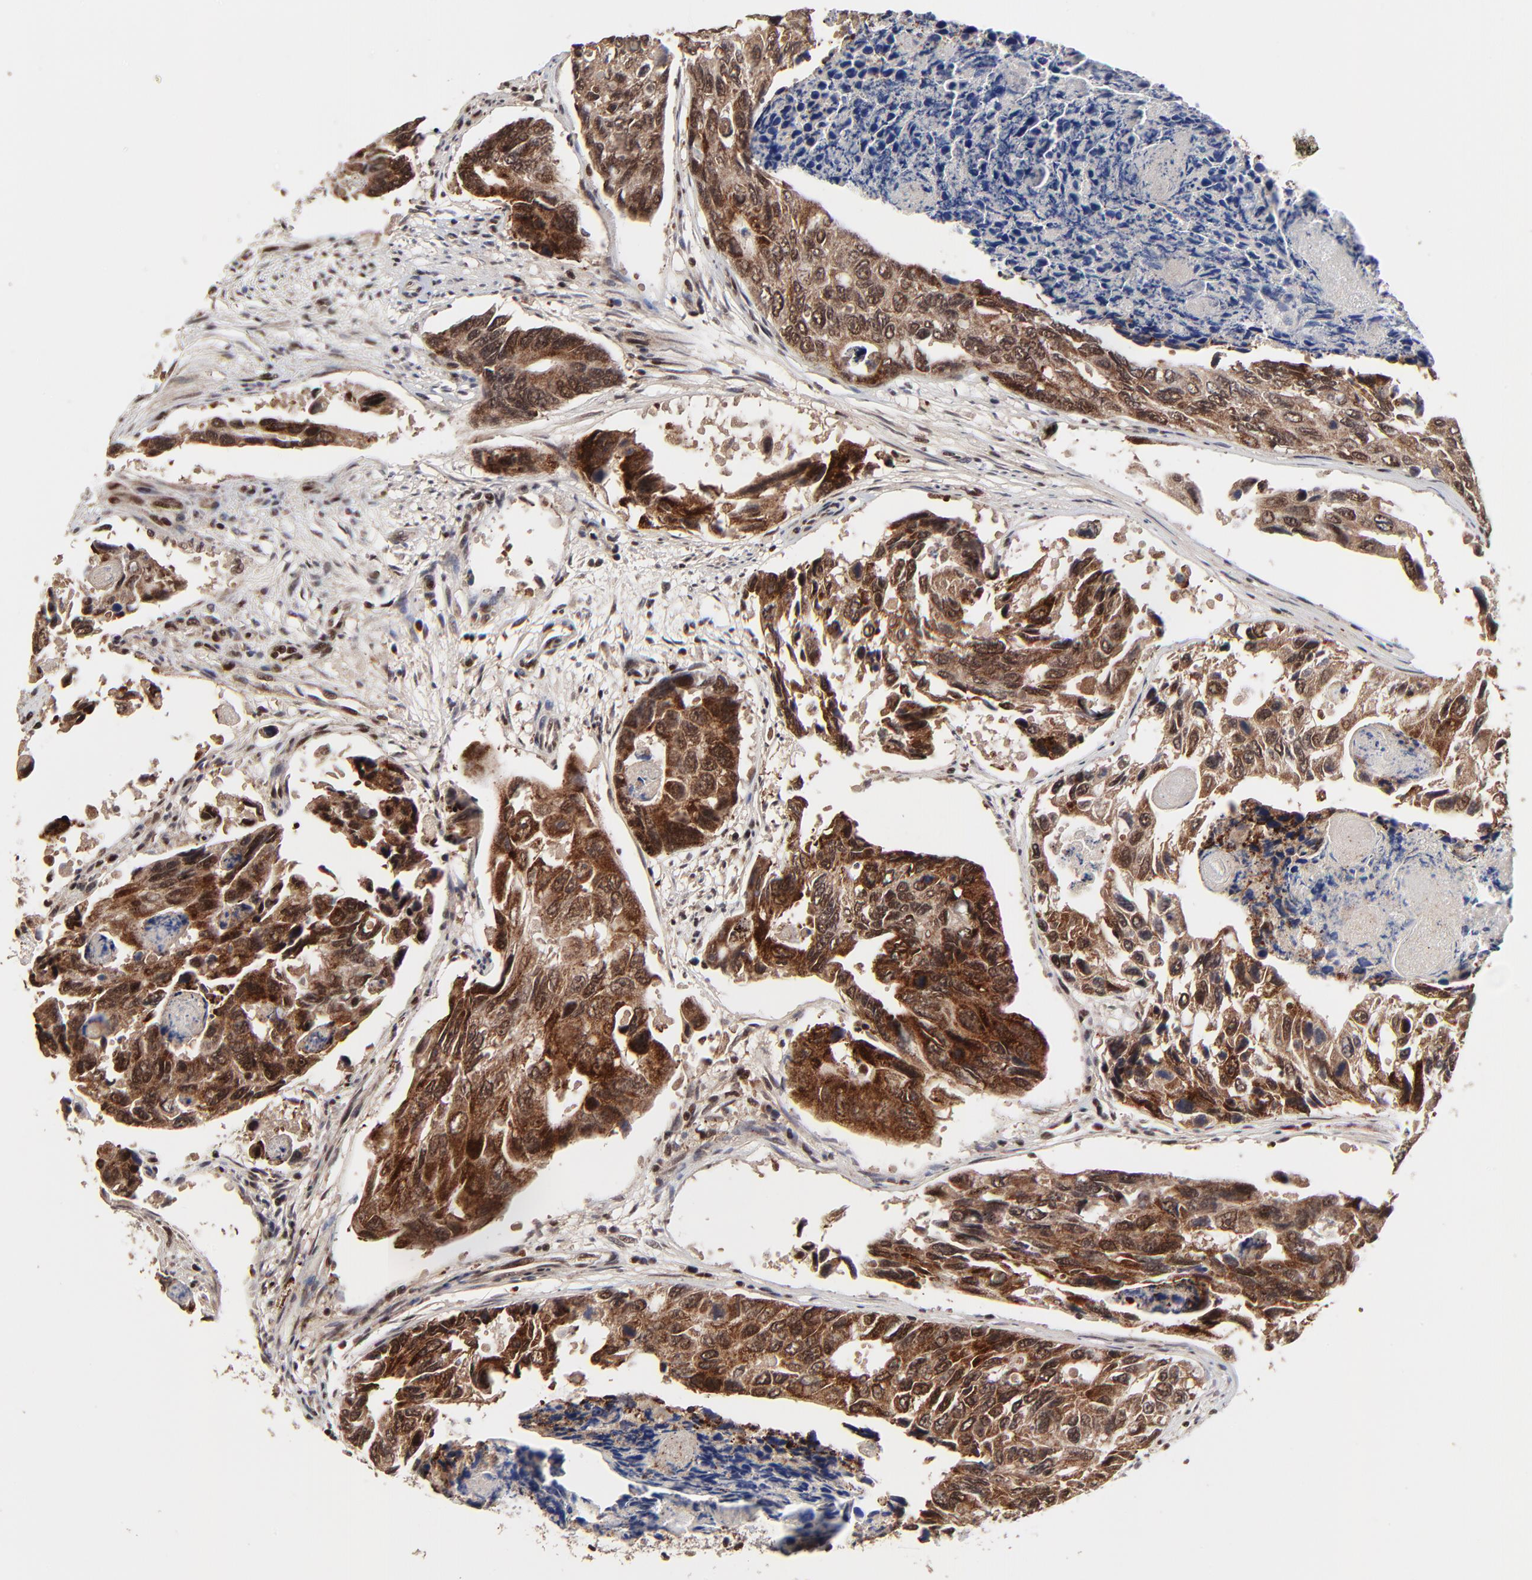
{"staining": {"intensity": "moderate", "quantity": ">75%", "location": "cytoplasmic/membranous,nuclear"}, "tissue": "colorectal cancer", "cell_type": "Tumor cells", "image_type": "cancer", "snomed": [{"axis": "morphology", "description": "Adenocarcinoma, NOS"}, {"axis": "topography", "description": "Colon"}], "caption": "DAB (3,3'-diaminobenzidine) immunohistochemical staining of adenocarcinoma (colorectal) reveals moderate cytoplasmic/membranous and nuclear protein staining in about >75% of tumor cells.", "gene": "RBM22", "patient": {"sex": "female", "age": 86}}